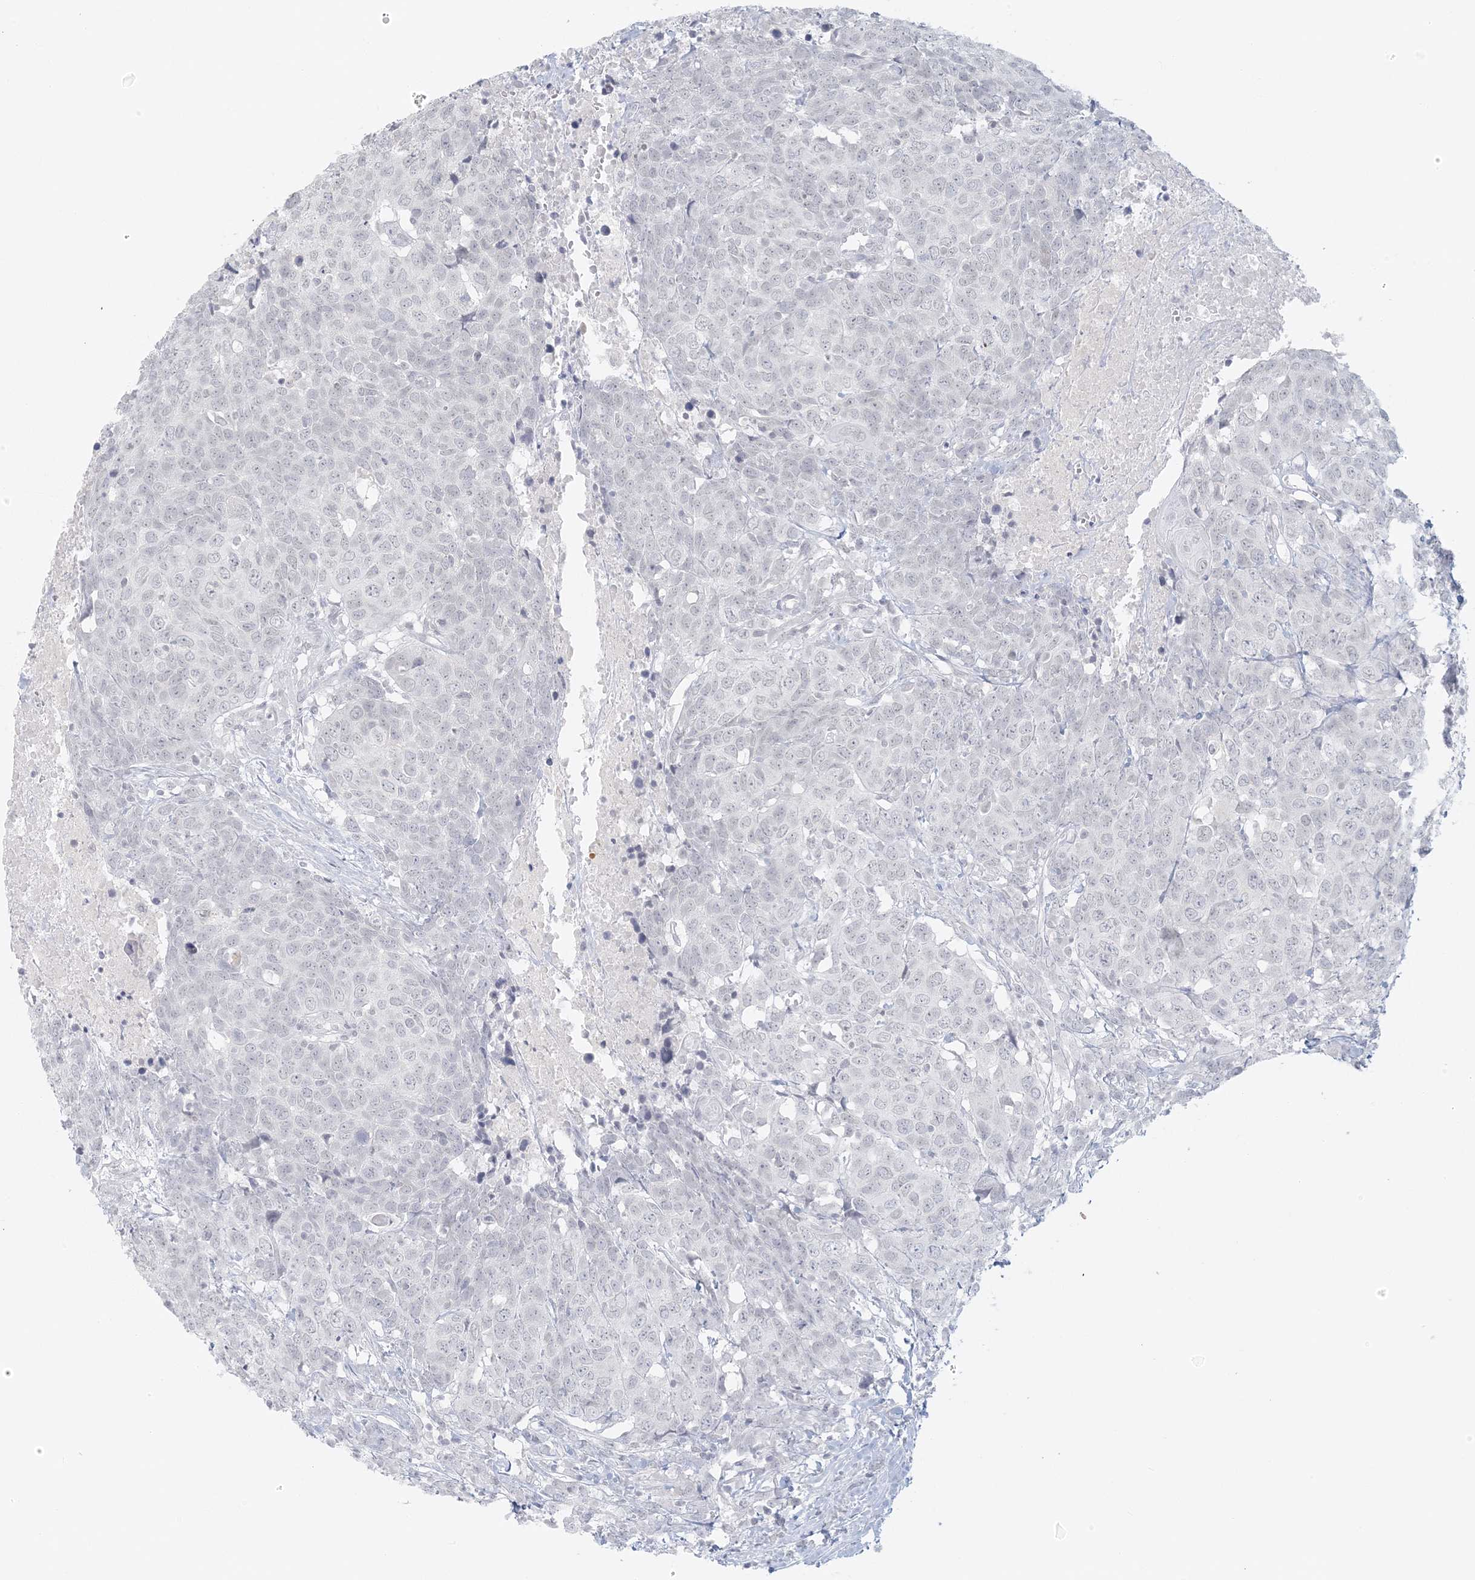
{"staining": {"intensity": "negative", "quantity": "none", "location": "none"}, "tissue": "head and neck cancer", "cell_type": "Tumor cells", "image_type": "cancer", "snomed": [{"axis": "morphology", "description": "Squamous cell carcinoma, NOS"}, {"axis": "topography", "description": "Head-Neck"}], "caption": "IHC image of neoplastic tissue: human head and neck squamous cell carcinoma stained with DAB shows no significant protein expression in tumor cells.", "gene": "LIPT1", "patient": {"sex": "male", "age": 66}}